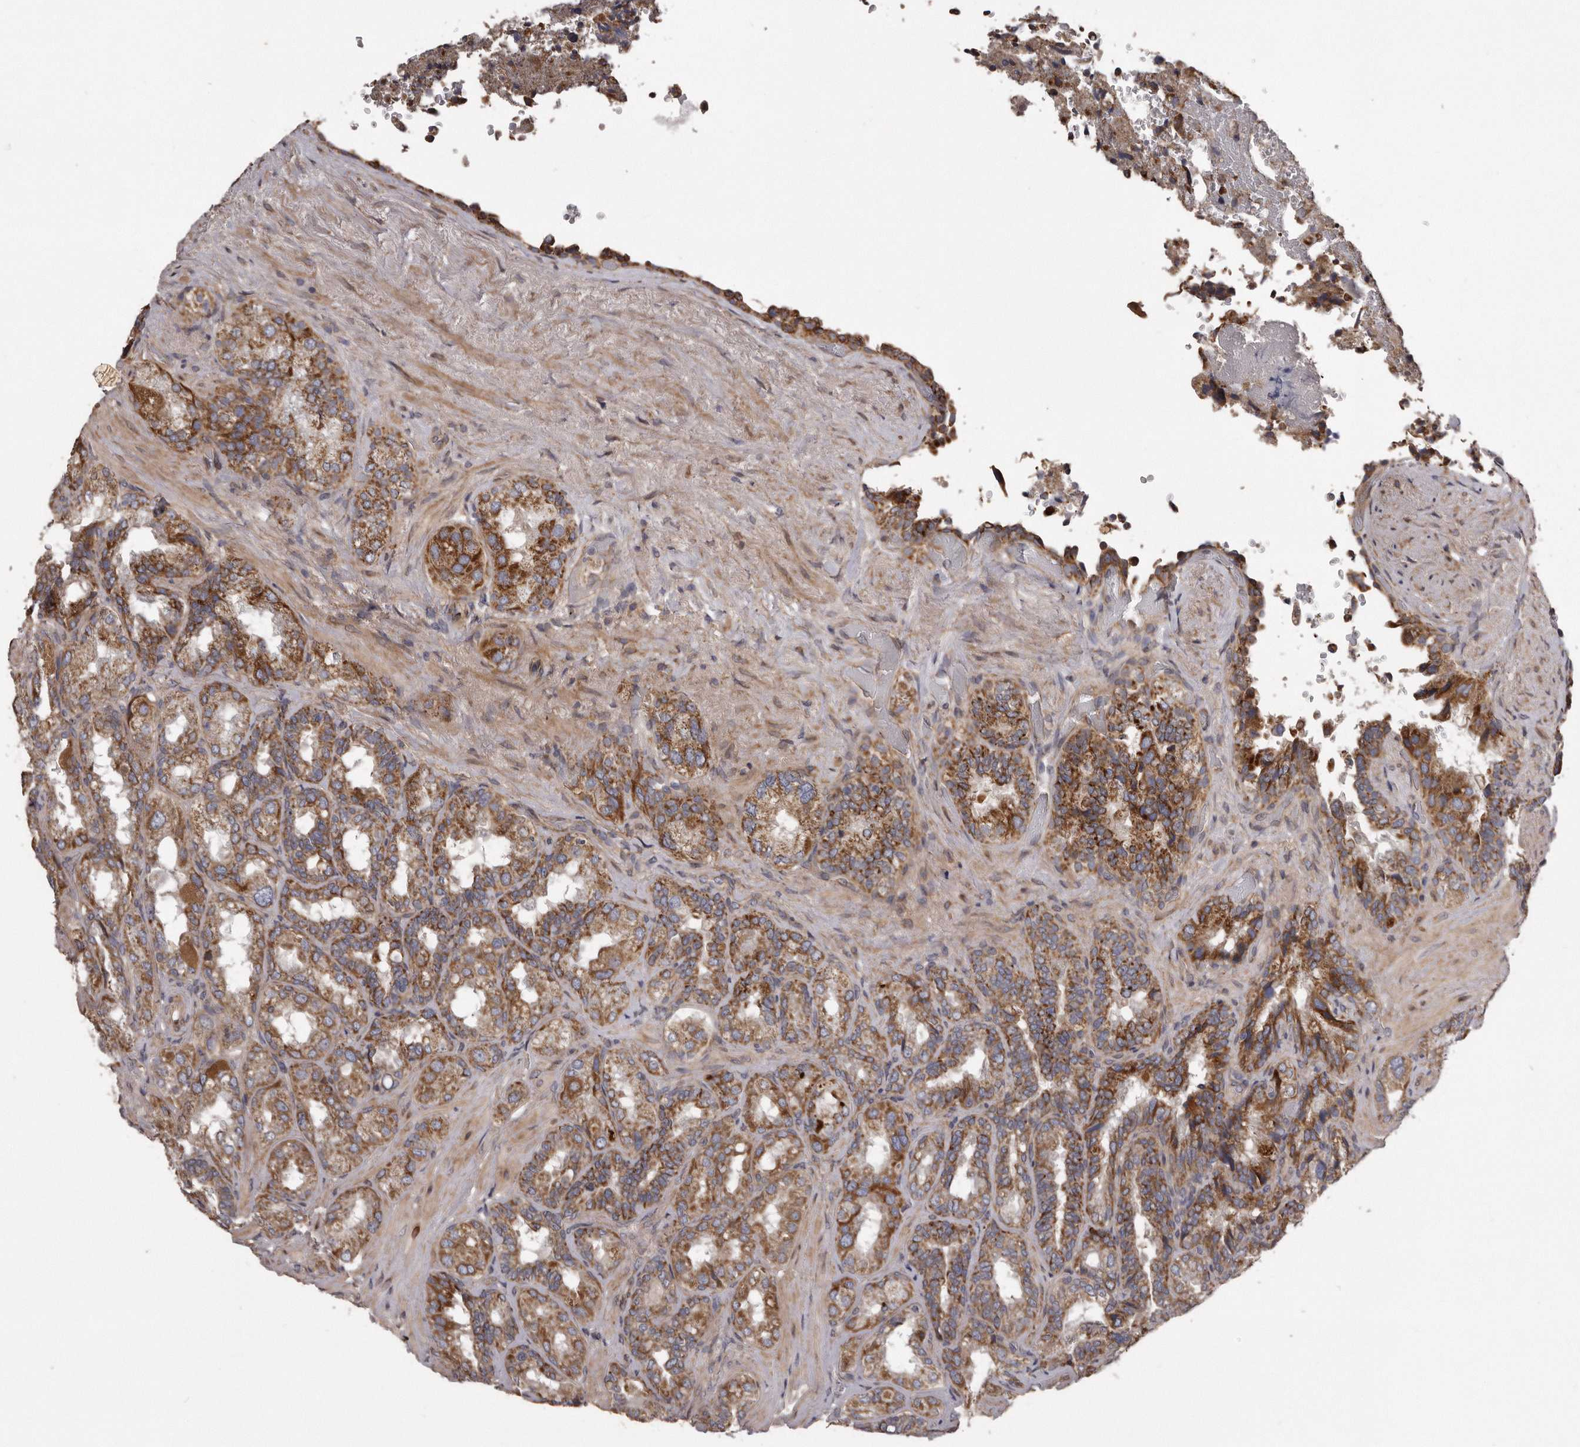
{"staining": {"intensity": "moderate", "quantity": ">75%", "location": "cytoplasmic/membranous"}, "tissue": "seminal vesicle", "cell_type": "Glandular cells", "image_type": "normal", "snomed": [{"axis": "morphology", "description": "Normal tissue, NOS"}, {"axis": "topography", "description": "Seminal veicle"}, {"axis": "topography", "description": "Peripheral nerve tissue"}], "caption": "Normal seminal vesicle reveals moderate cytoplasmic/membranous staining in about >75% of glandular cells.", "gene": "ARMCX1", "patient": {"sex": "male", "age": 63}}